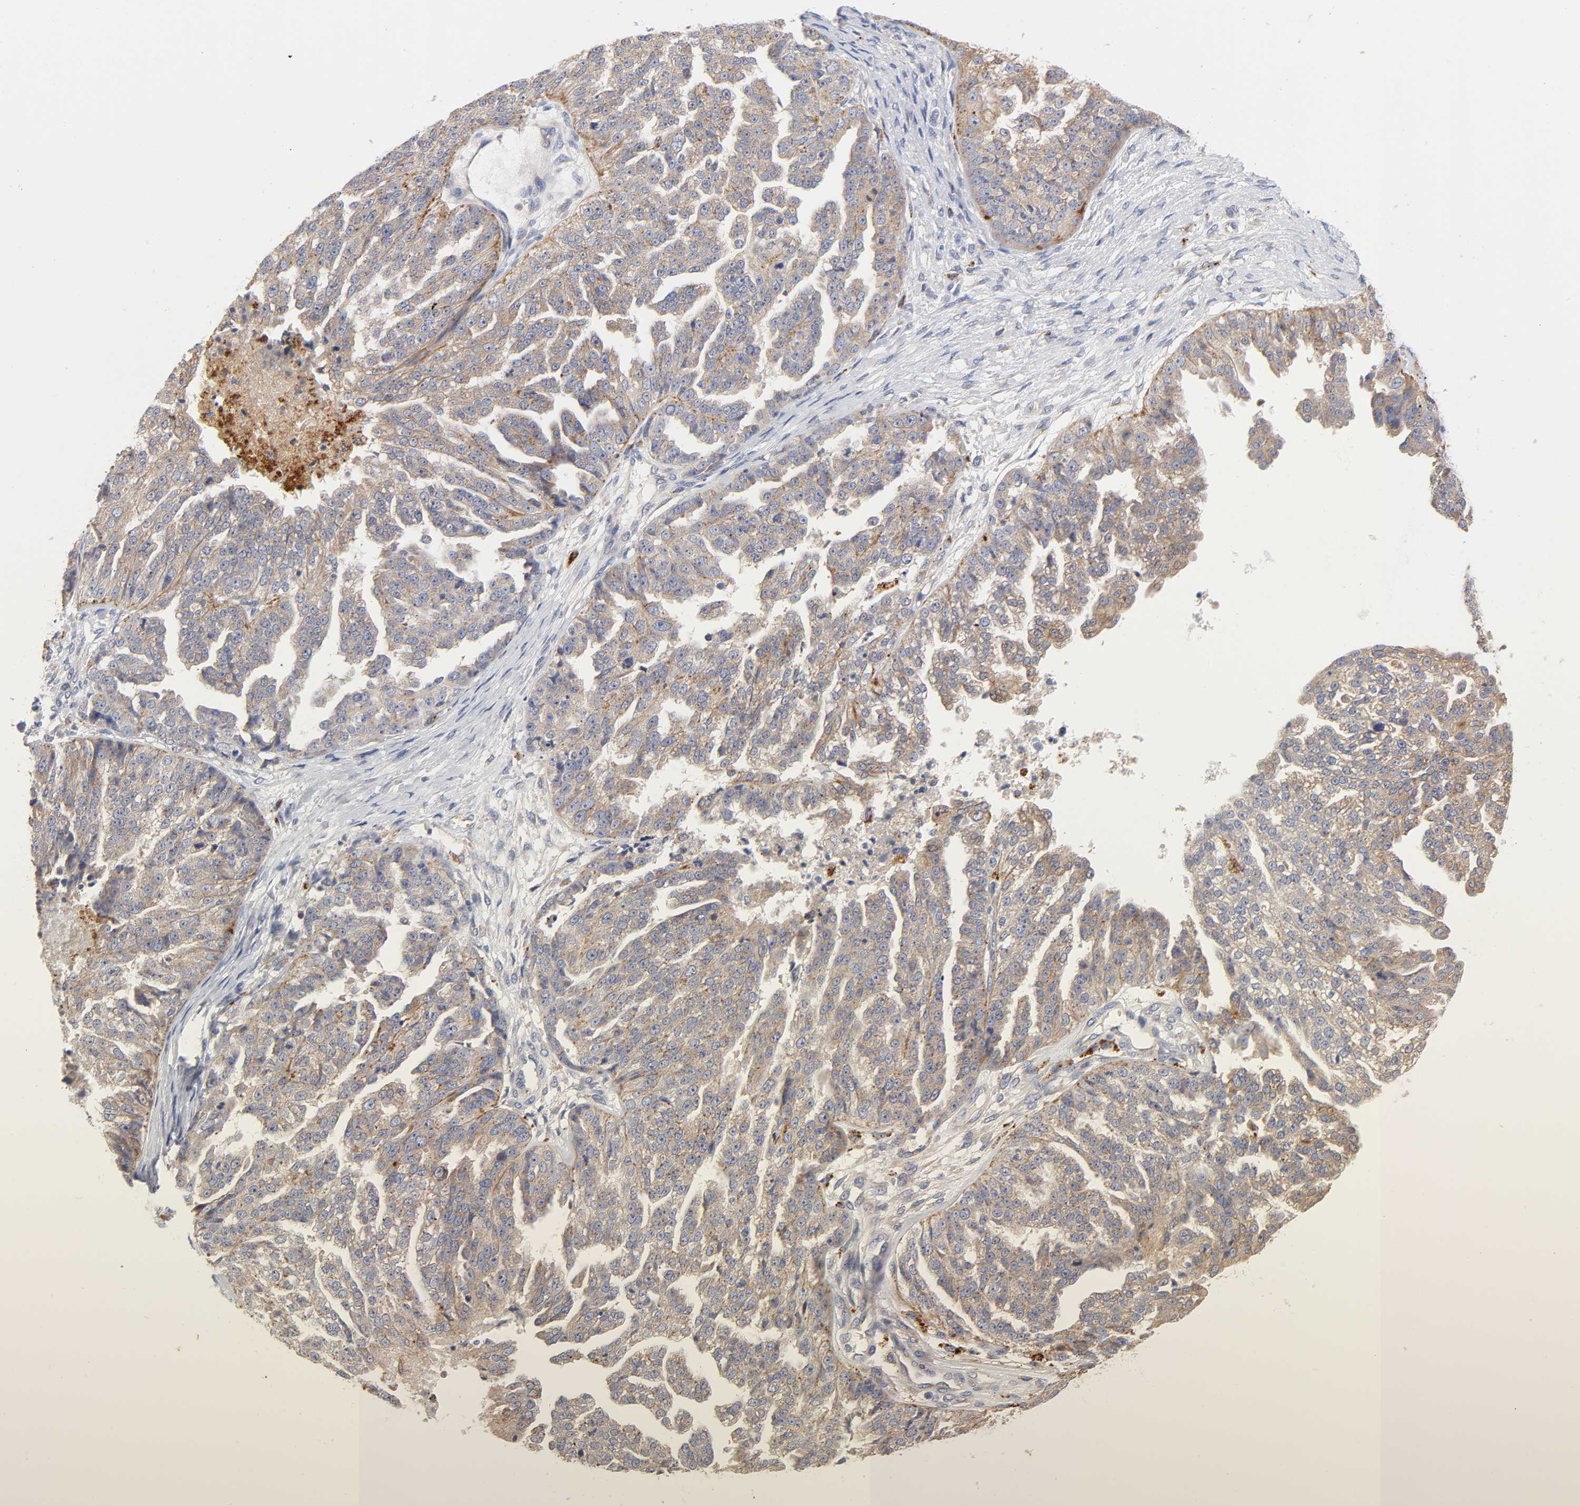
{"staining": {"intensity": "weak", "quantity": ">75%", "location": "cytoplasmic/membranous"}, "tissue": "ovarian cancer", "cell_type": "Tumor cells", "image_type": "cancer", "snomed": [{"axis": "morphology", "description": "Cystadenocarcinoma, serous, NOS"}, {"axis": "topography", "description": "Ovary"}], "caption": "Weak cytoplasmic/membranous expression for a protein is seen in approximately >75% of tumor cells of ovarian cancer using IHC.", "gene": "C17orf75", "patient": {"sex": "female", "age": 58}}